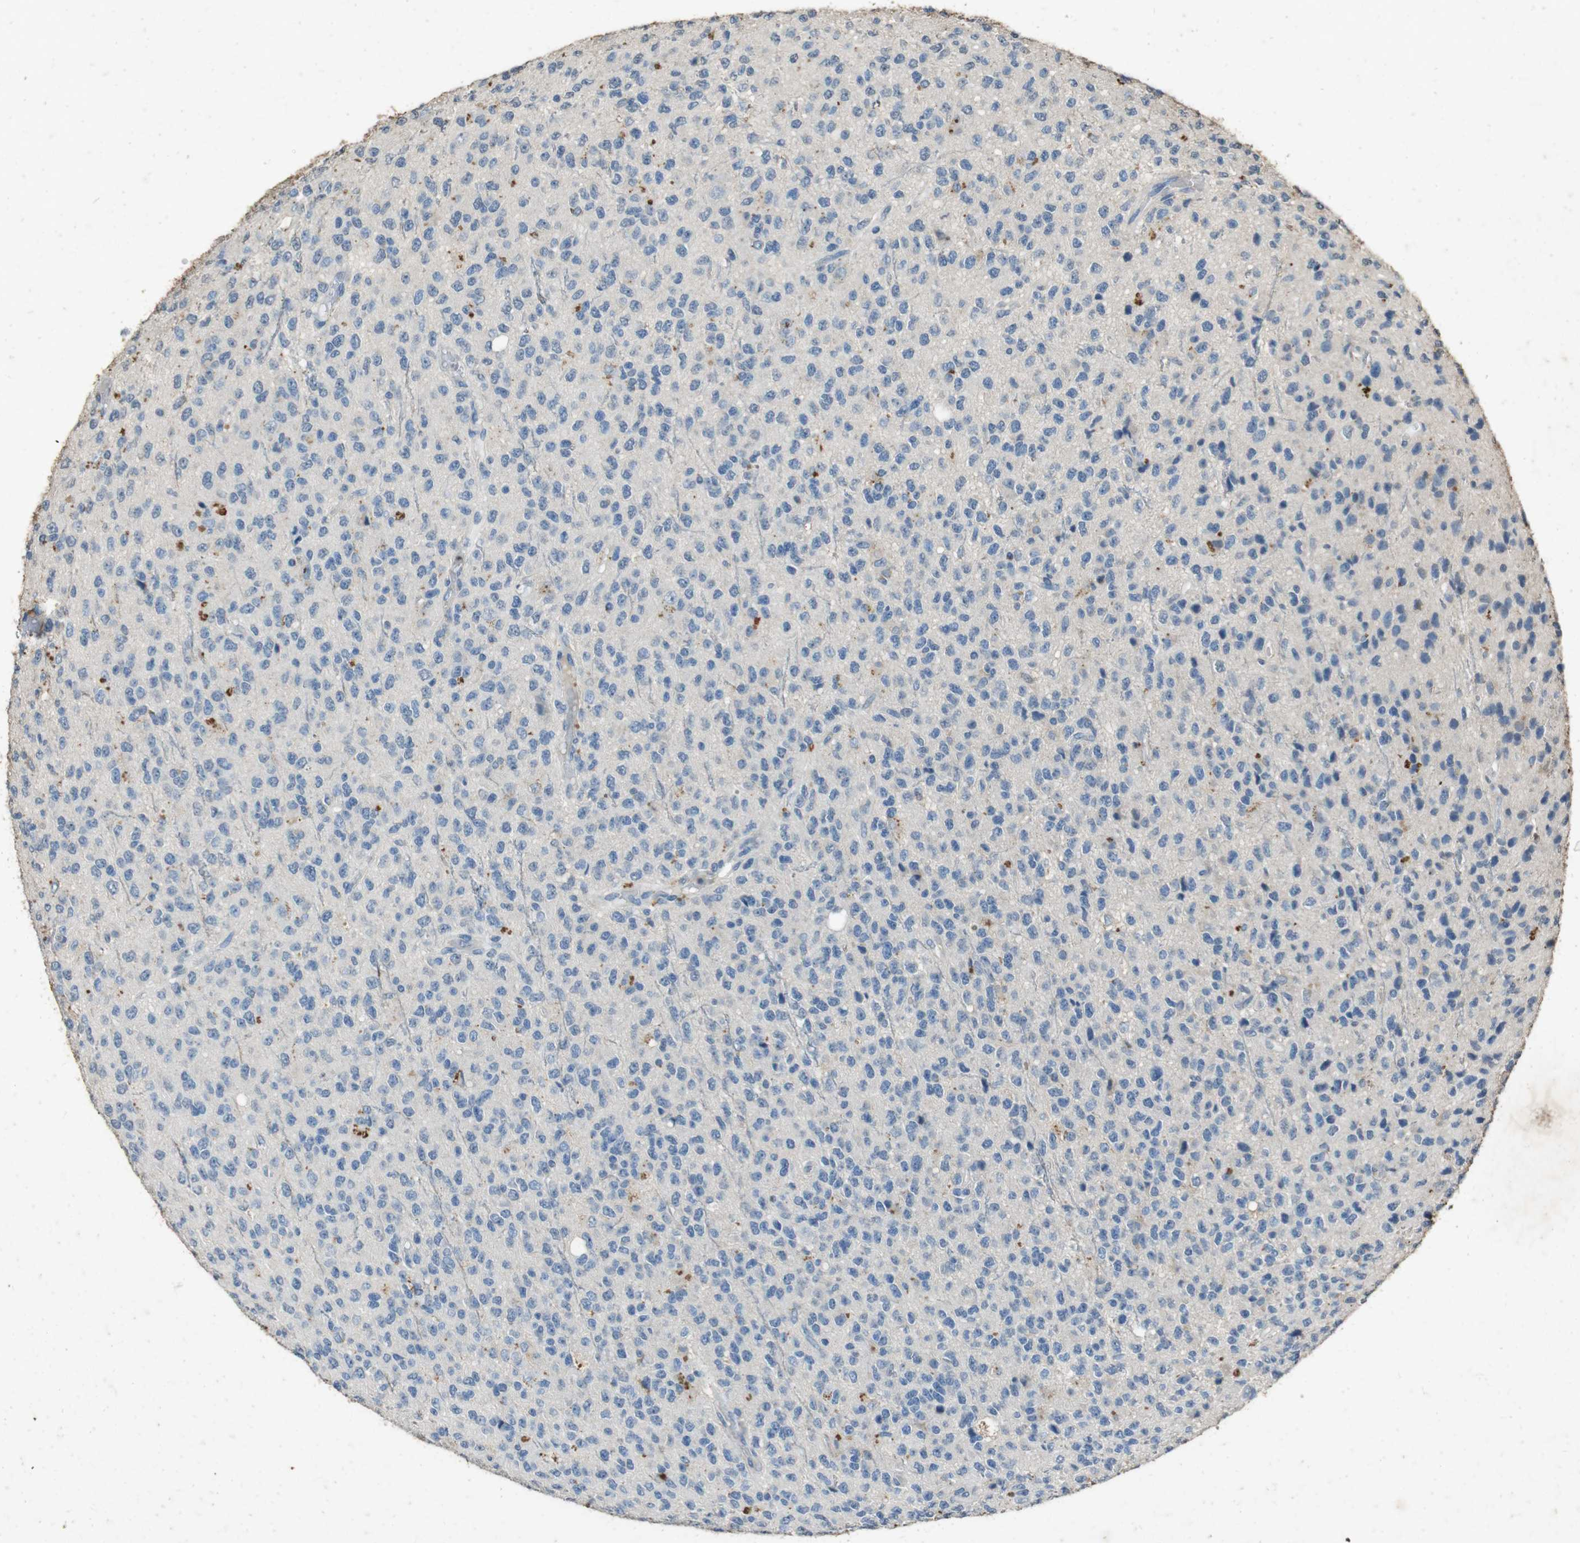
{"staining": {"intensity": "negative", "quantity": "none", "location": "none"}, "tissue": "glioma", "cell_type": "Tumor cells", "image_type": "cancer", "snomed": [{"axis": "morphology", "description": "Glioma, malignant, High grade"}, {"axis": "topography", "description": "pancreas cauda"}], "caption": "A high-resolution histopathology image shows immunohistochemistry (IHC) staining of high-grade glioma (malignant), which exhibits no significant positivity in tumor cells.", "gene": "STBD1", "patient": {"sex": "male", "age": 60}}